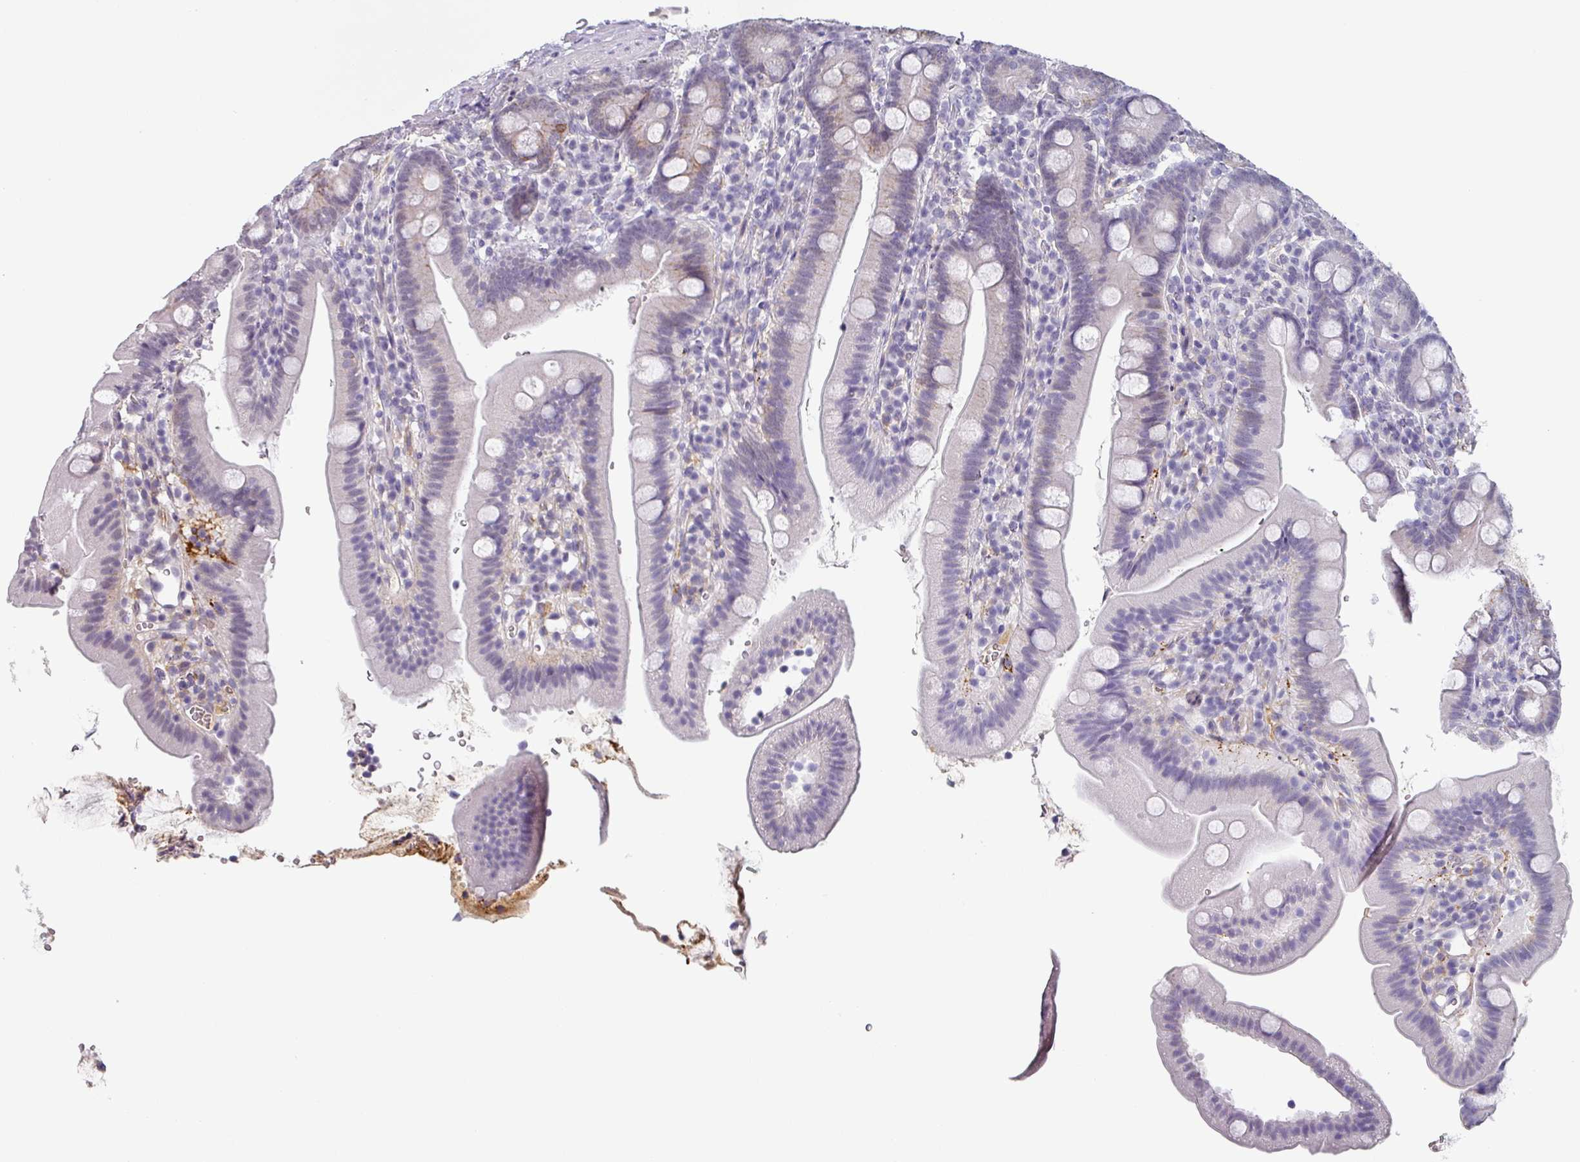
{"staining": {"intensity": "negative", "quantity": "none", "location": "none"}, "tissue": "duodenum", "cell_type": "Glandular cells", "image_type": "normal", "snomed": [{"axis": "morphology", "description": "Normal tissue, NOS"}, {"axis": "topography", "description": "Duodenum"}], "caption": "IHC micrograph of normal human duodenum stained for a protein (brown), which exhibits no positivity in glandular cells.", "gene": "C1QB", "patient": {"sex": "female", "age": 67}}